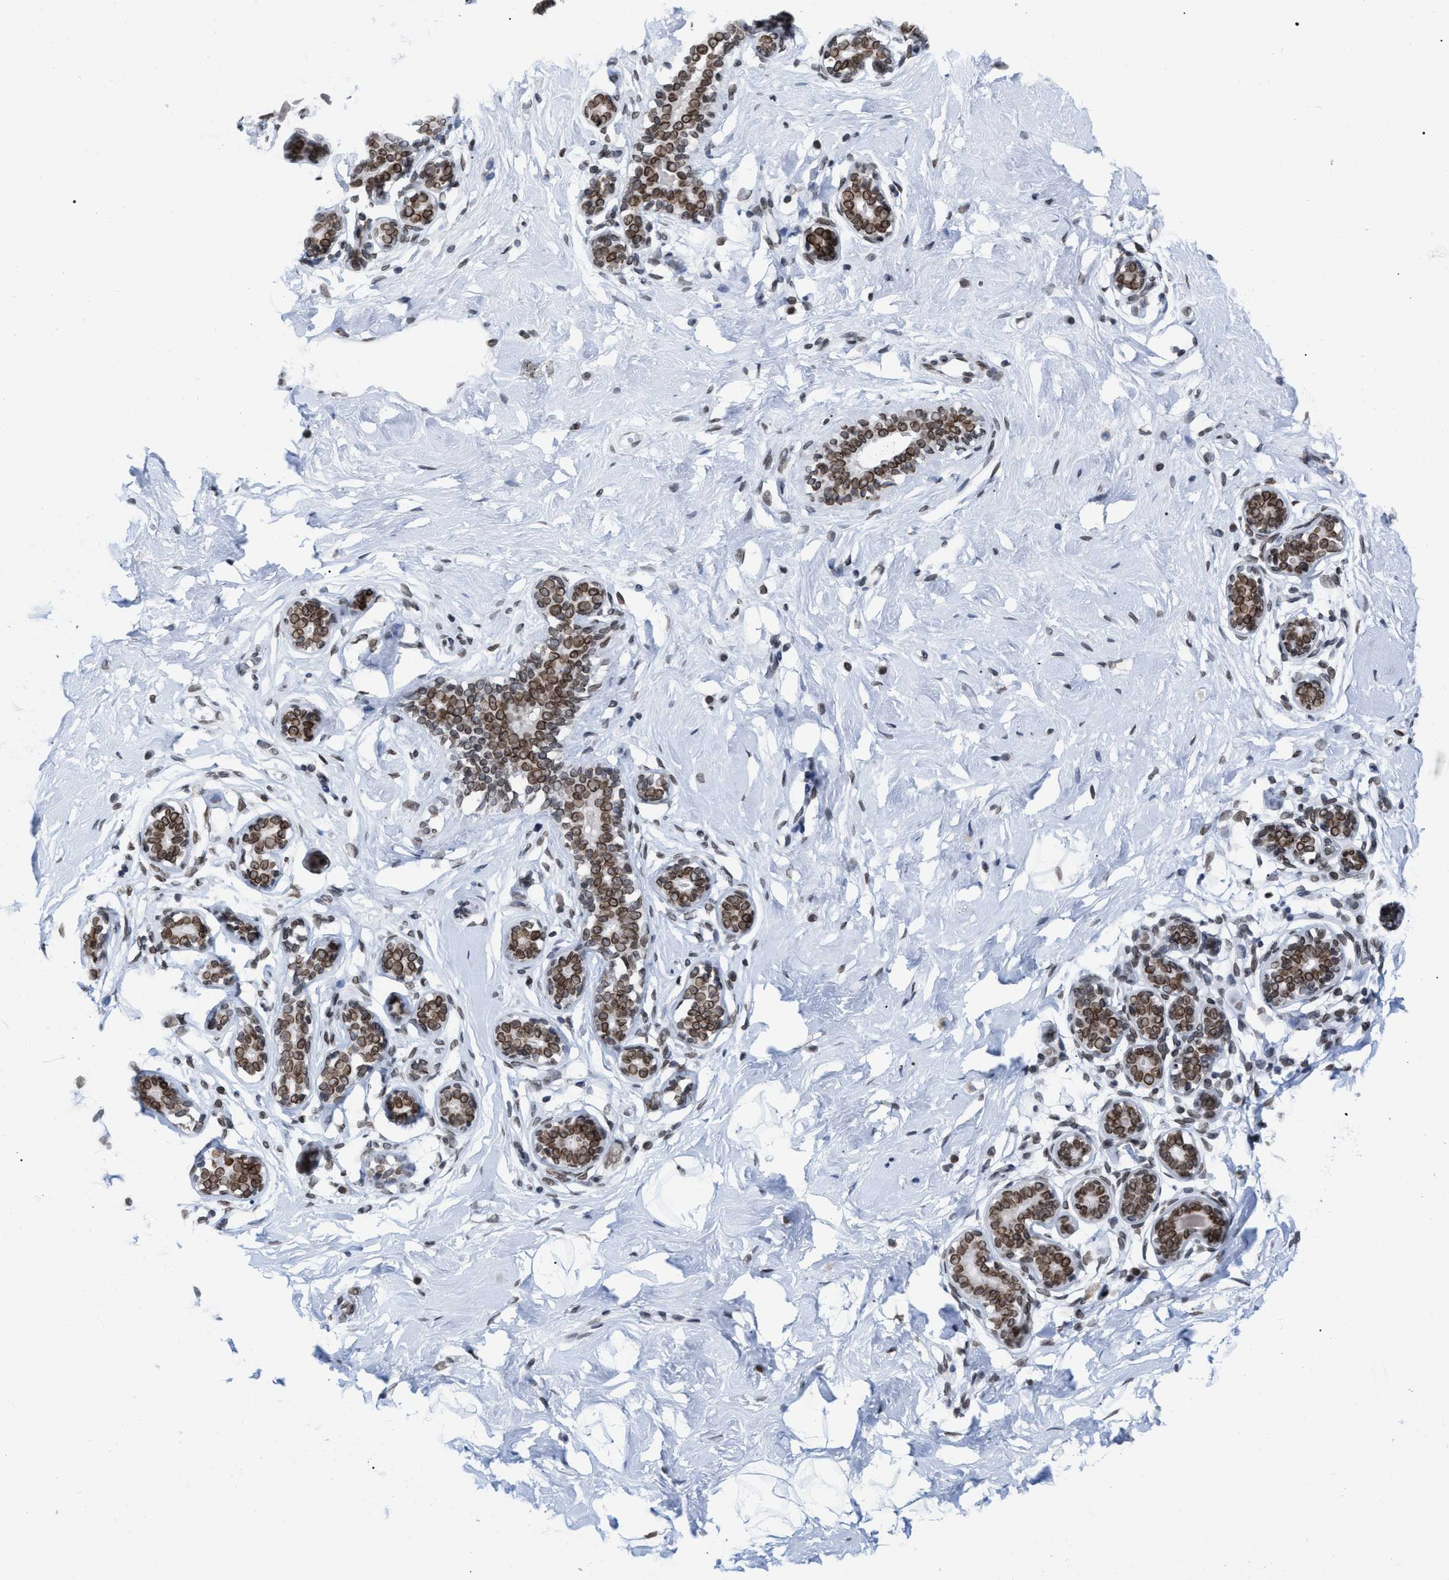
{"staining": {"intensity": "moderate", "quantity": ">75%", "location": "nuclear"}, "tissue": "breast", "cell_type": "Adipocytes", "image_type": "normal", "snomed": [{"axis": "morphology", "description": "Normal tissue, NOS"}, {"axis": "topography", "description": "Breast"}], "caption": "The photomicrograph shows a brown stain indicating the presence of a protein in the nuclear of adipocytes in breast. The protein of interest is shown in brown color, while the nuclei are stained blue.", "gene": "TPR", "patient": {"sex": "female", "age": 23}}